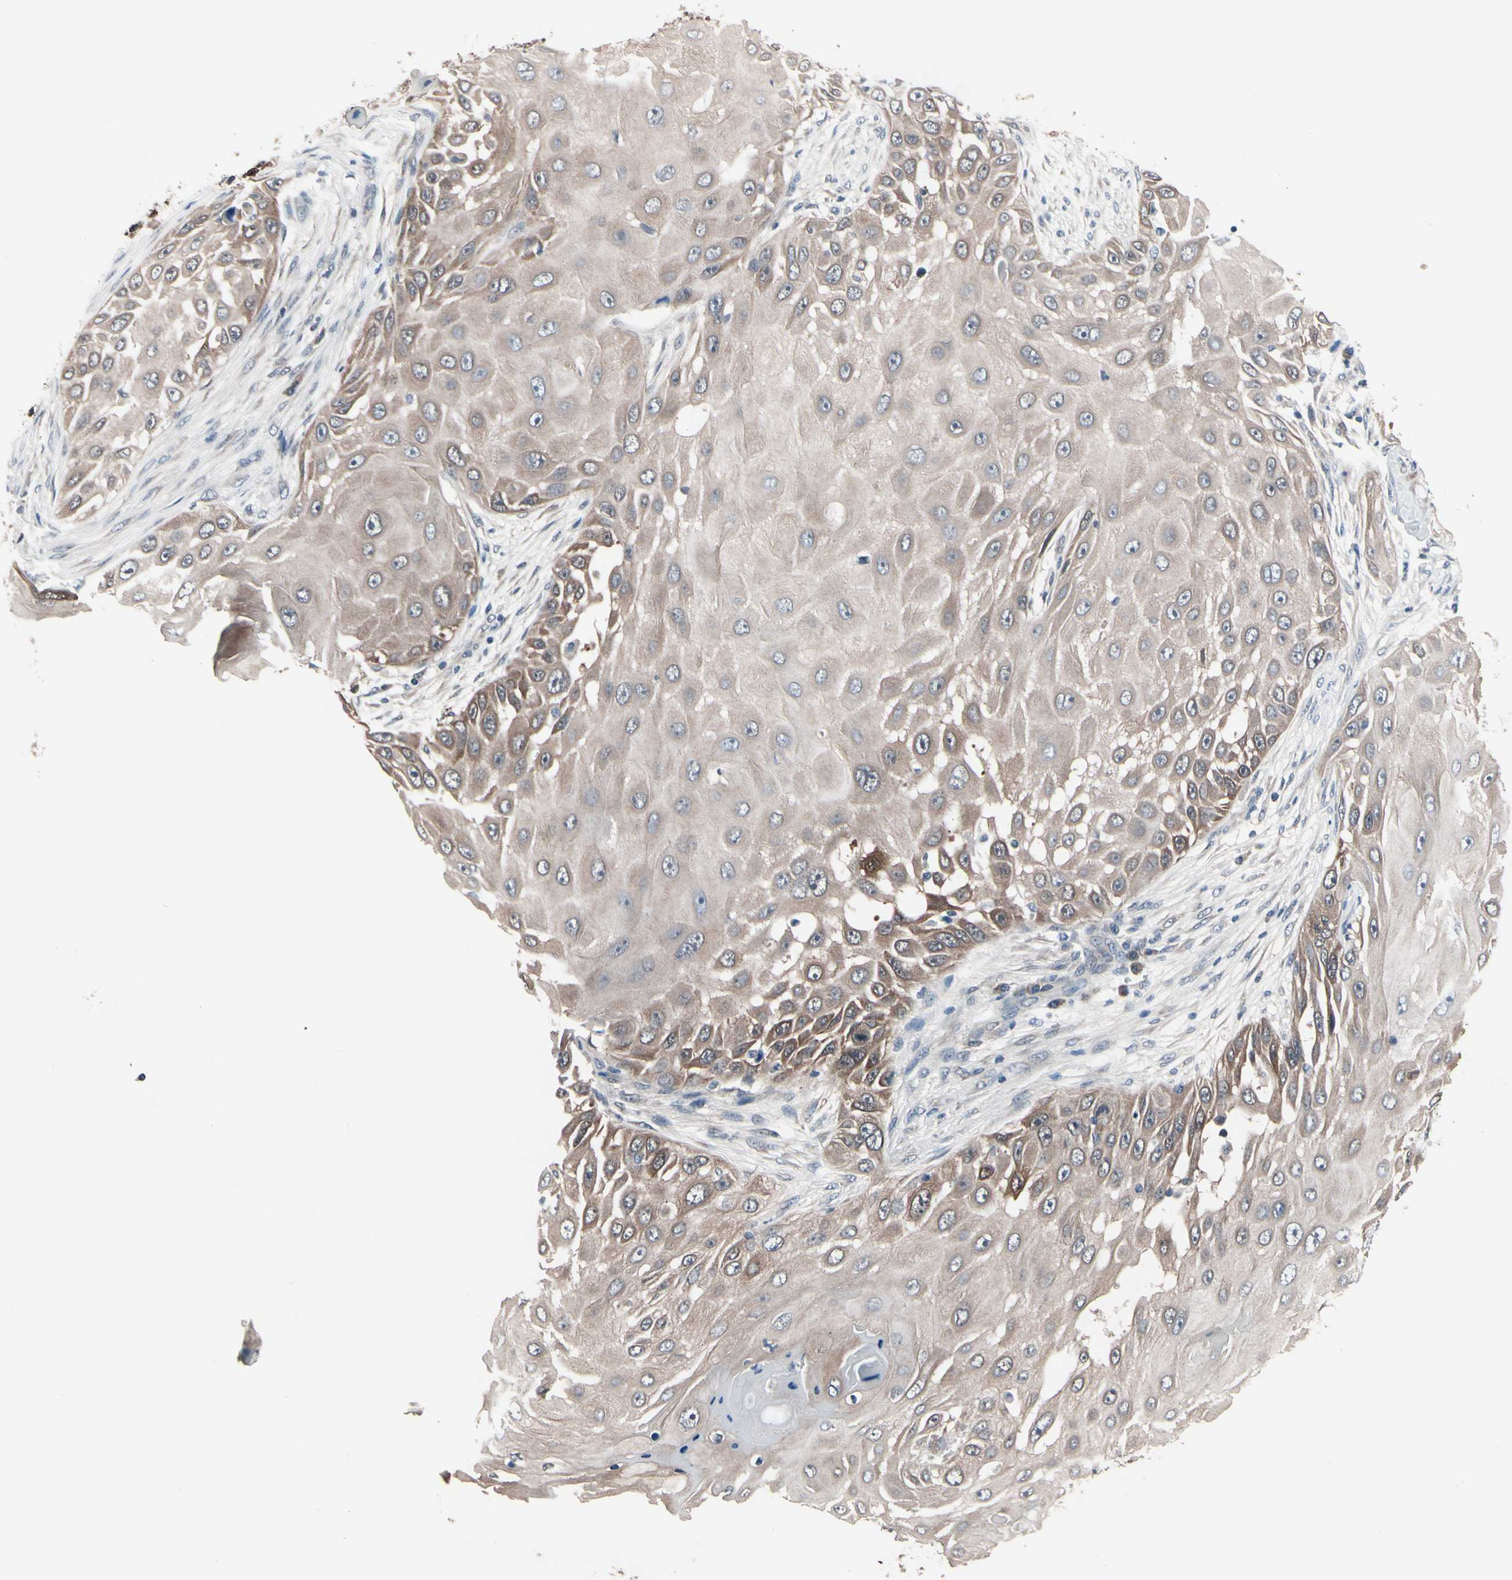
{"staining": {"intensity": "moderate", "quantity": "25%-75%", "location": "cytoplasmic/membranous"}, "tissue": "skin cancer", "cell_type": "Tumor cells", "image_type": "cancer", "snomed": [{"axis": "morphology", "description": "Squamous cell carcinoma, NOS"}, {"axis": "topography", "description": "Skin"}], "caption": "There is medium levels of moderate cytoplasmic/membranous positivity in tumor cells of skin squamous cell carcinoma, as demonstrated by immunohistochemical staining (brown color).", "gene": "PRDX6", "patient": {"sex": "female", "age": 44}}